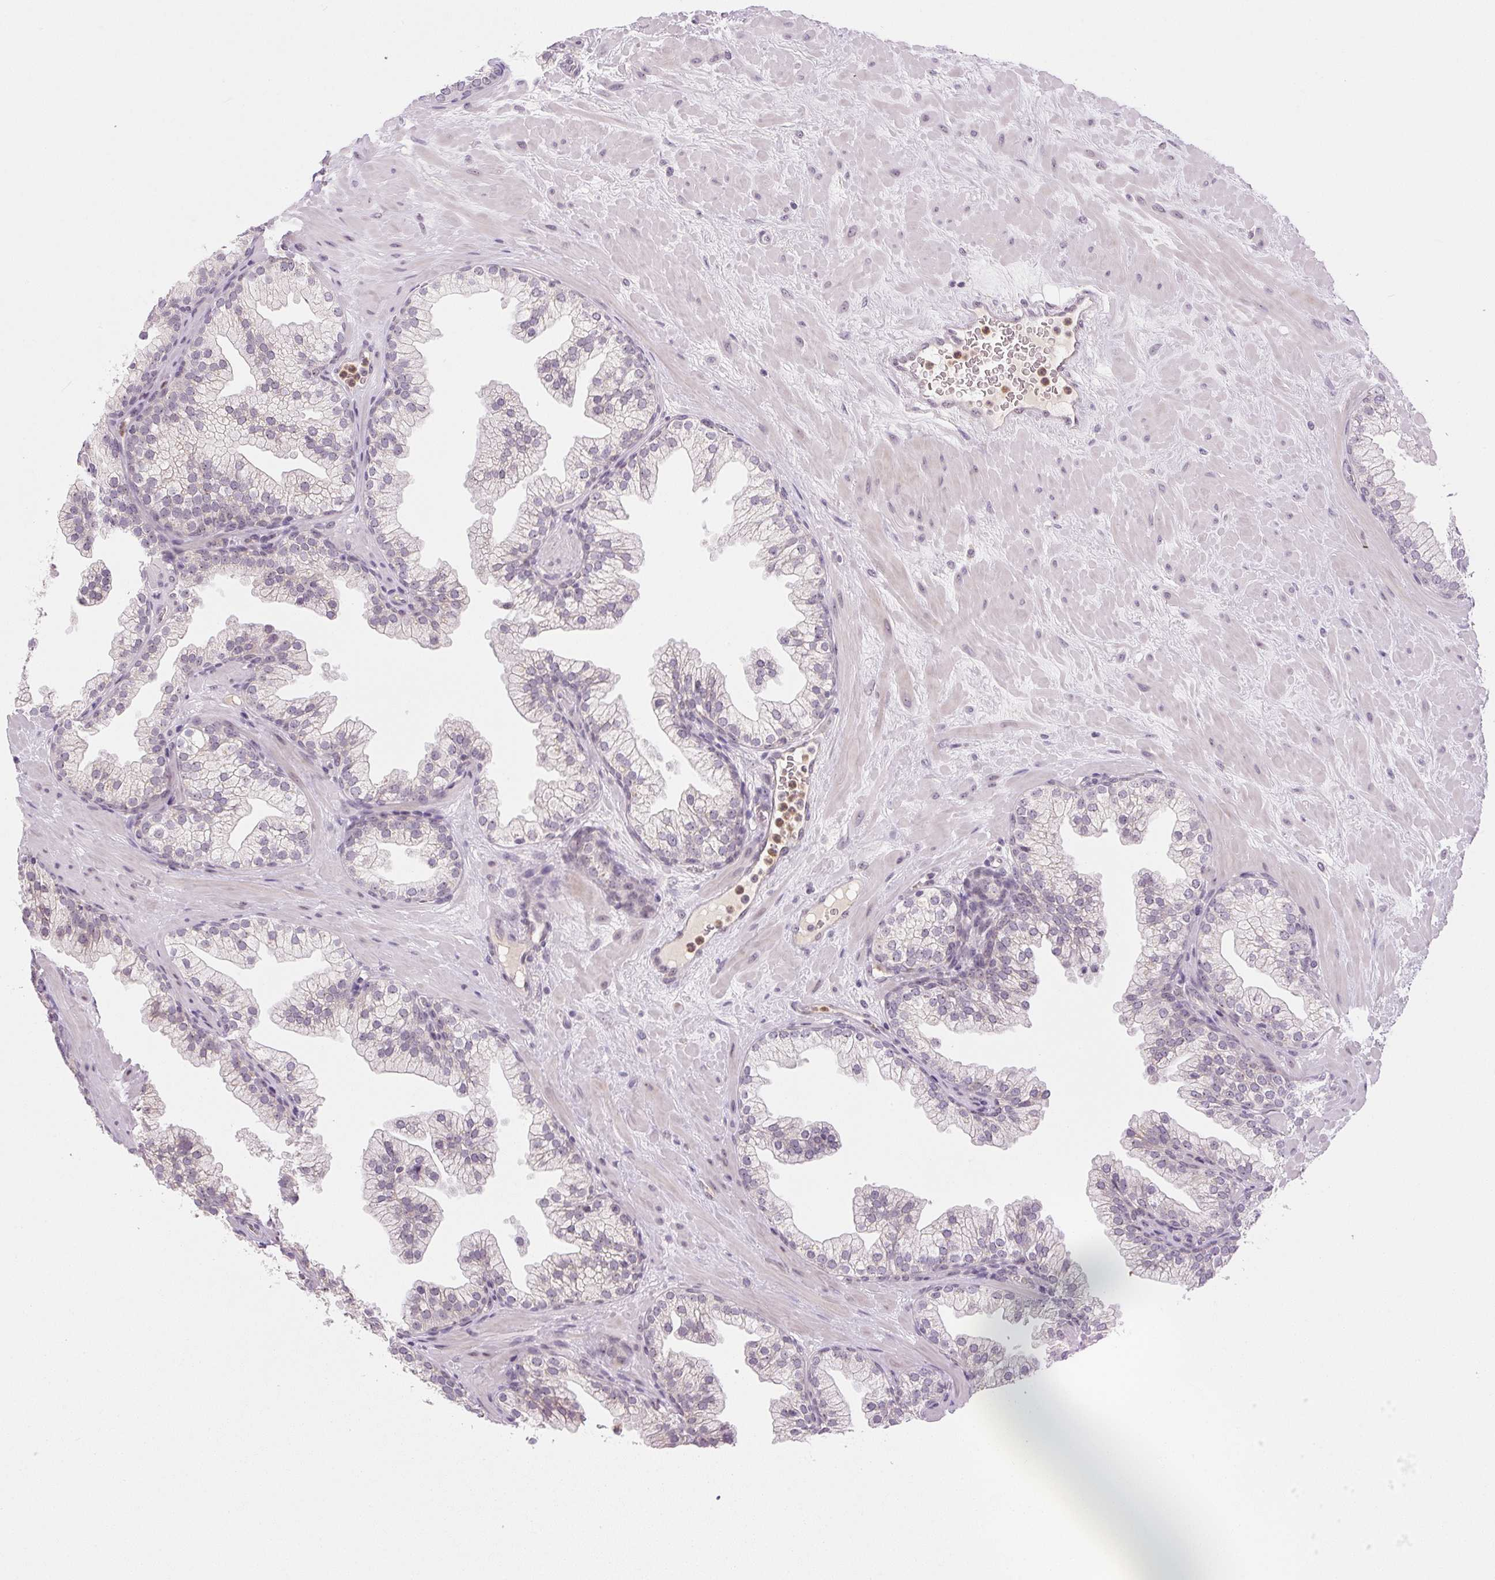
{"staining": {"intensity": "negative", "quantity": "none", "location": "none"}, "tissue": "prostate", "cell_type": "Glandular cells", "image_type": "normal", "snomed": [{"axis": "morphology", "description": "Normal tissue, NOS"}, {"axis": "topography", "description": "Prostate"}, {"axis": "topography", "description": "Peripheral nerve tissue"}], "caption": "High magnification brightfield microscopy of normal prostate stained with DAB (3,3'-diaminobenzidine) (brown) and counterstained with hematoxylin (blue): glandular cells show no significant staining.", "gene": "SGF29", "patient": {"sex": "male", "age": 61}}